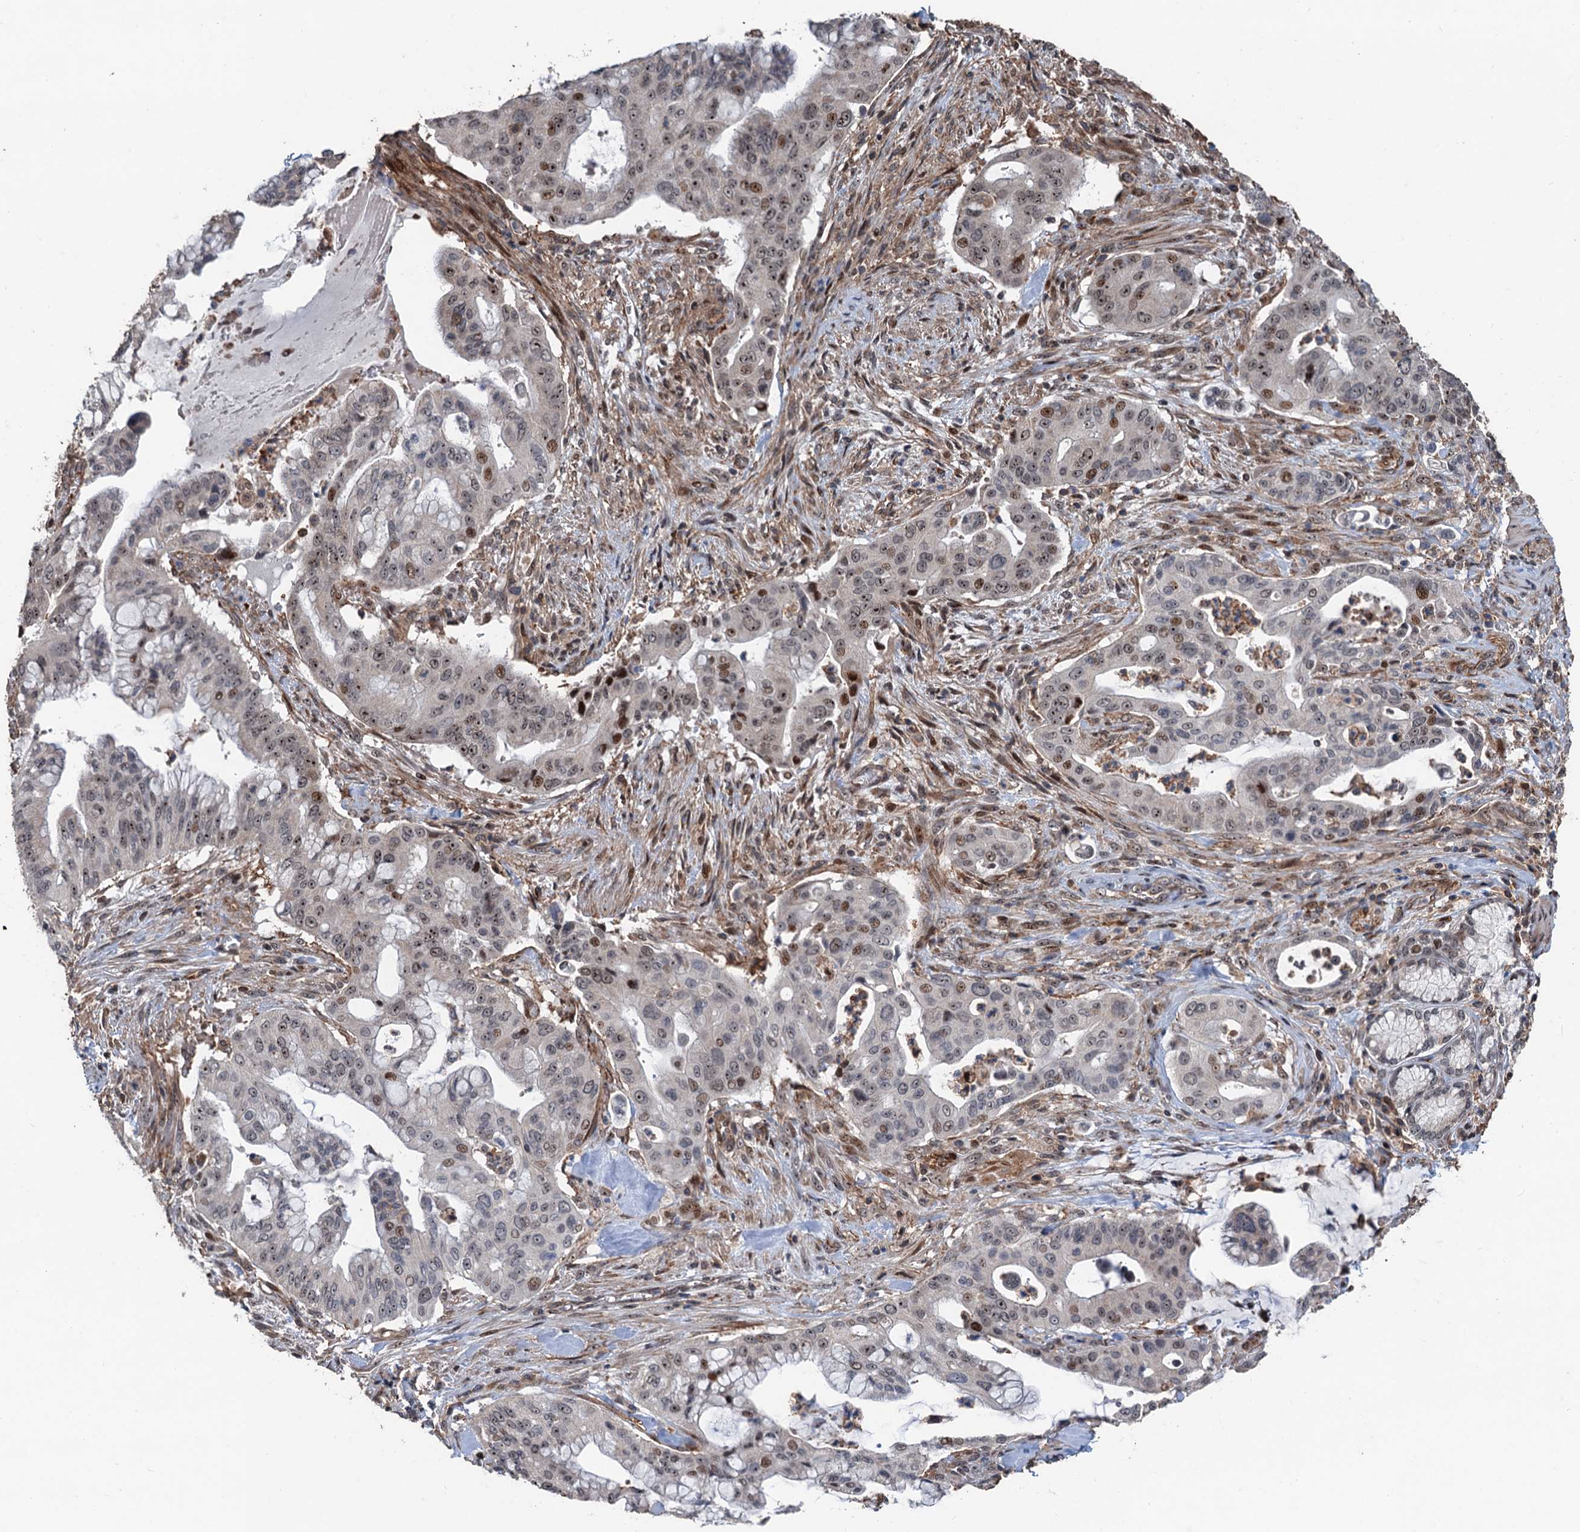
{"staining": {"intensity": "moderate", "quantity": "<25%", "location": "nuclear"}, "tissue": "pancreatic cancer", "cell_type": "Tumor cells", "image_type": "cancer", "snomed": [{"axis": "morphology", "description": "Adenocarcinoma, NOS"}, {"axis": "topography", "description": "Pancreas"}], "caption": "The micrograph displays a brown stain indicating the presence of a protein in the nuclear of tumor cells in adenocarcinoma (pancreatic).", "gene": "TMA16", "patient": {"sex": "male", "age": 46}}